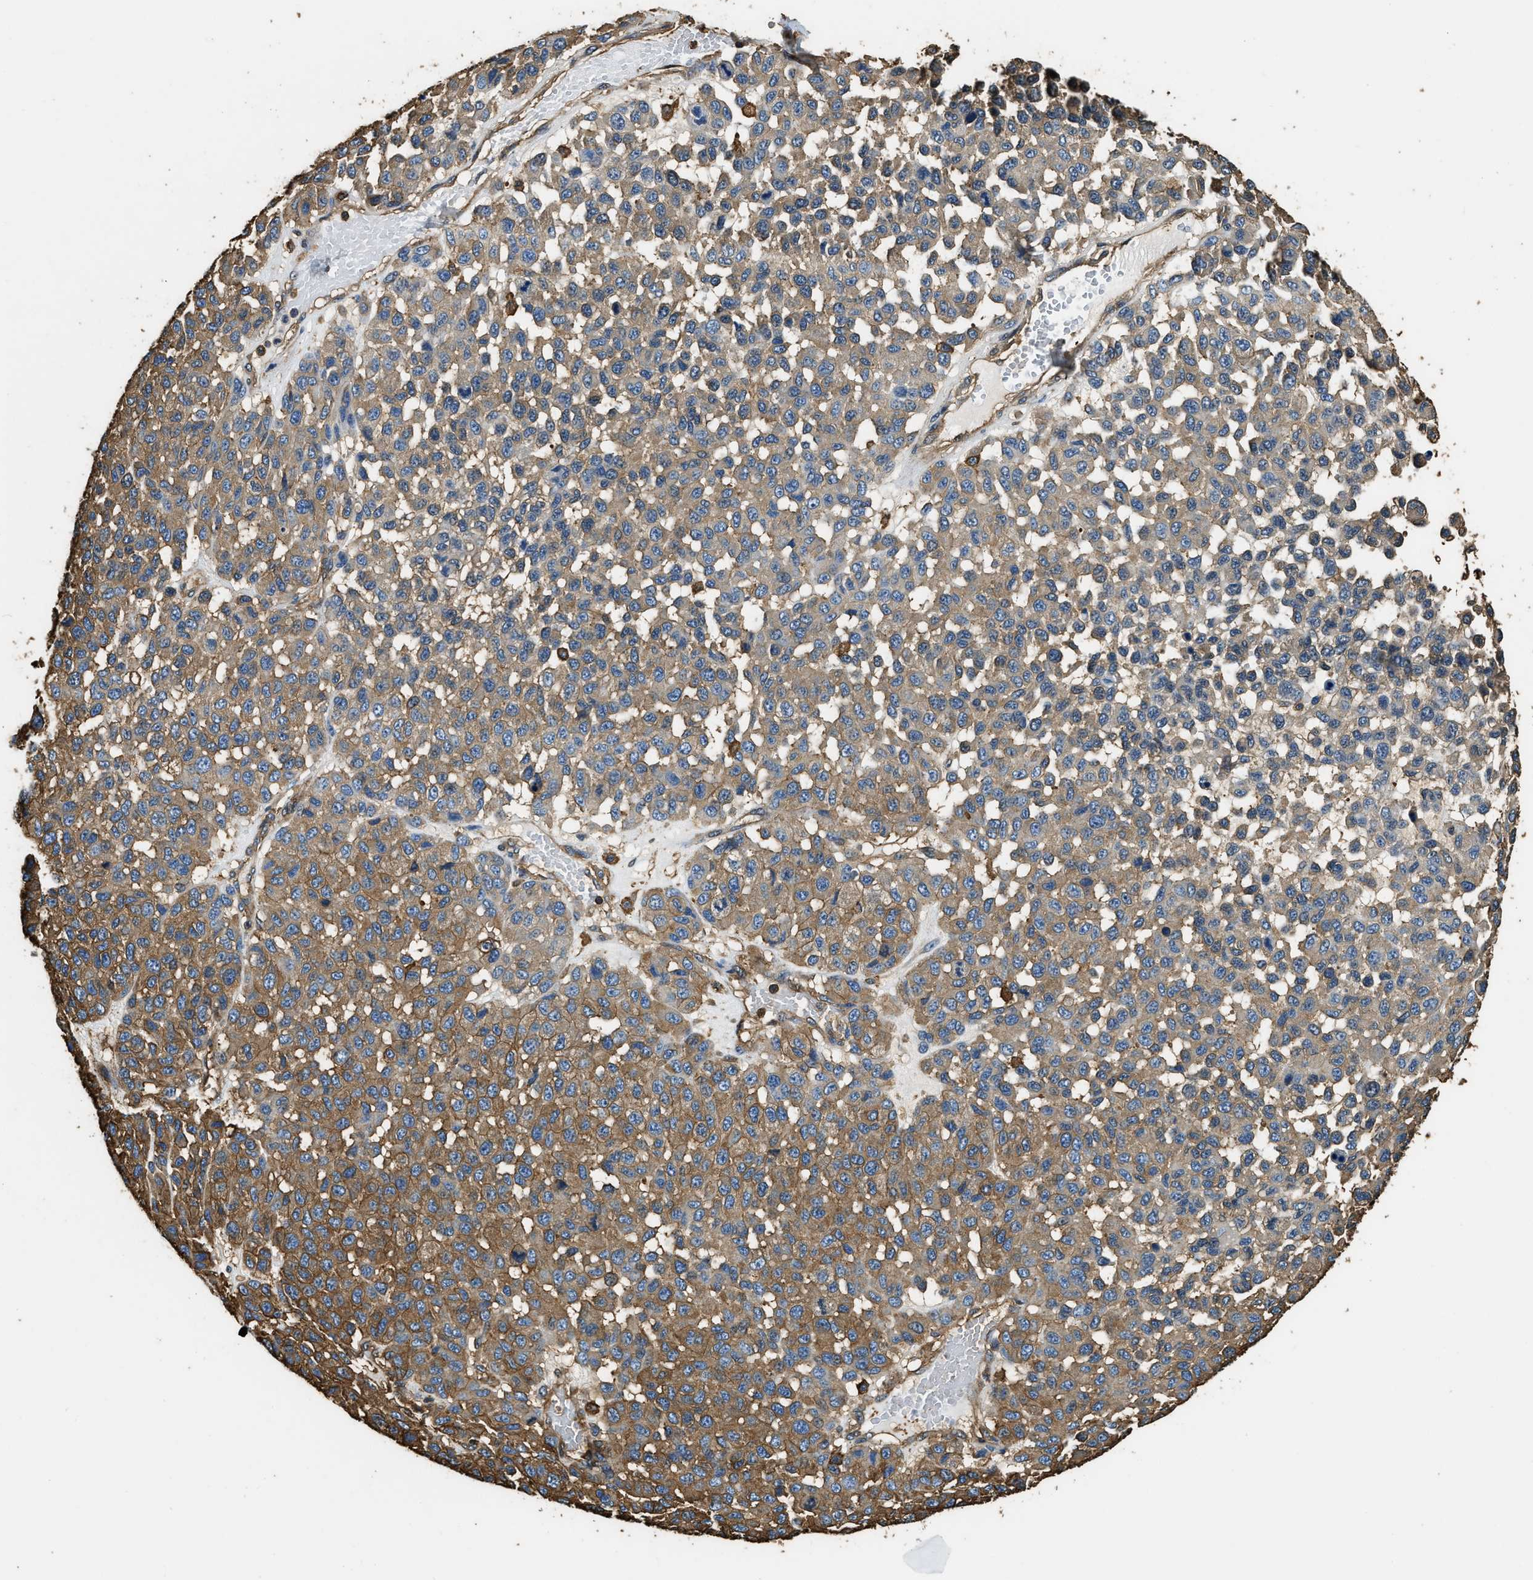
{"staining": {"intensity": "moderate", "quantity": ">75%", "location": "cytoplasmic/membranous"}, "tissue": "melanoma", "cell_type": "Tumor cells", "image_type": "cancer", "snomed": [{"axis": "morphology", "description": "Malignant melanoma, NOS"}, {"axis": "topography", "description": "Skin"}], "caption": "Malignant melanoma was stained to show a protein in brown. There is medium levels of moderate cytoplasmic/membranous expression in approximately >75% of tumor cells.", "gene": "ACCS", "patient": {"sex": "male", "age": 62}}